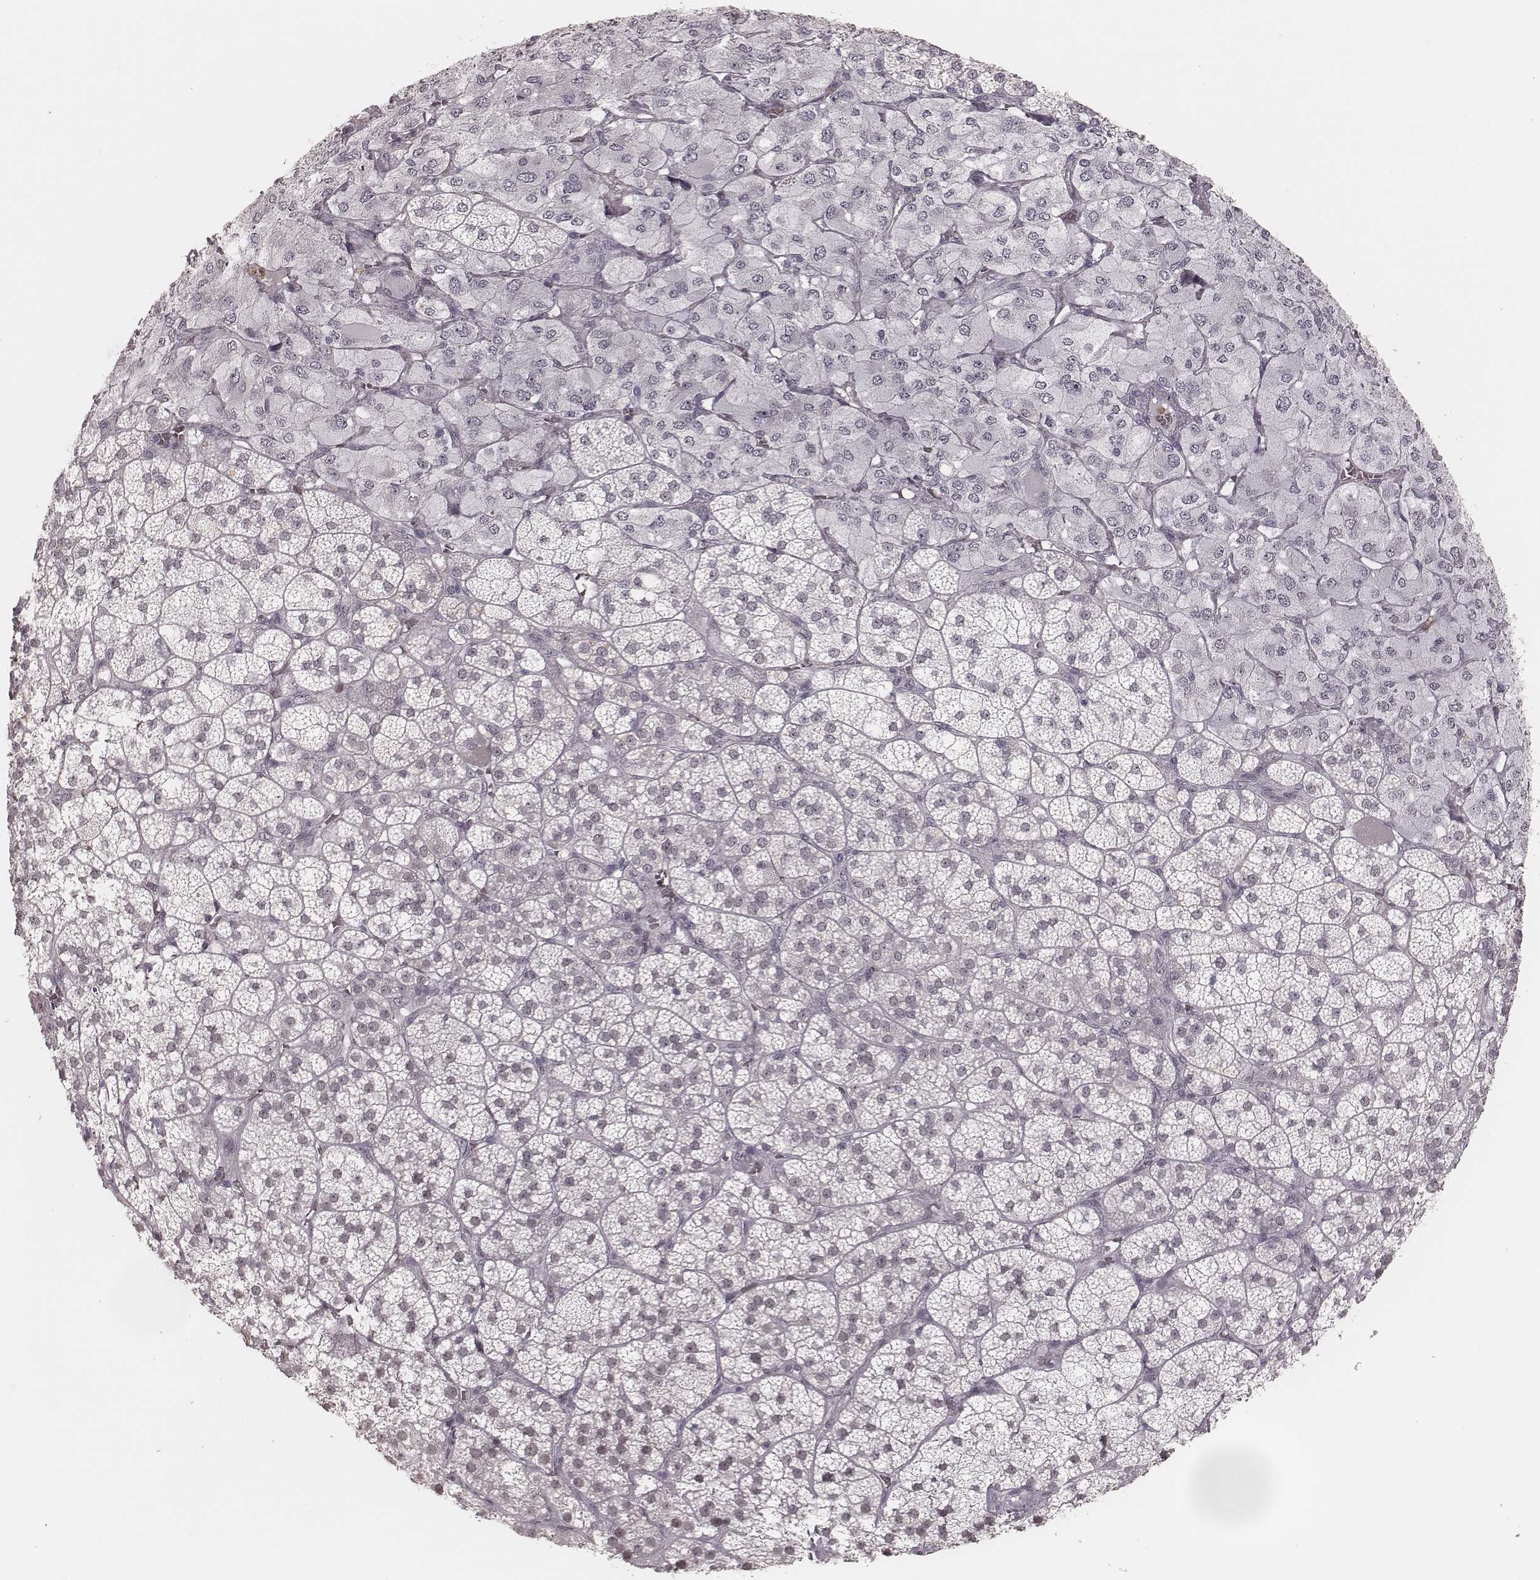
{"staining": {"intensity": "weak", "quantity": "<25%", "location": "nuclear"}, "tissue": "adrenal gland", "cell_type": "Glandular cells", "image_type": "normal", "snomed": [{"axis": "morphology", "description": "Normal tissue, NOS"}, {"axis": "topography", "description": "Adrenal gland"}], "caption": "The photomicrograph displays no staining of glandular cells in unremarkable adrenal gland.", "gene": "KITLG", "patient": {"sex": "female", "age": 60}}